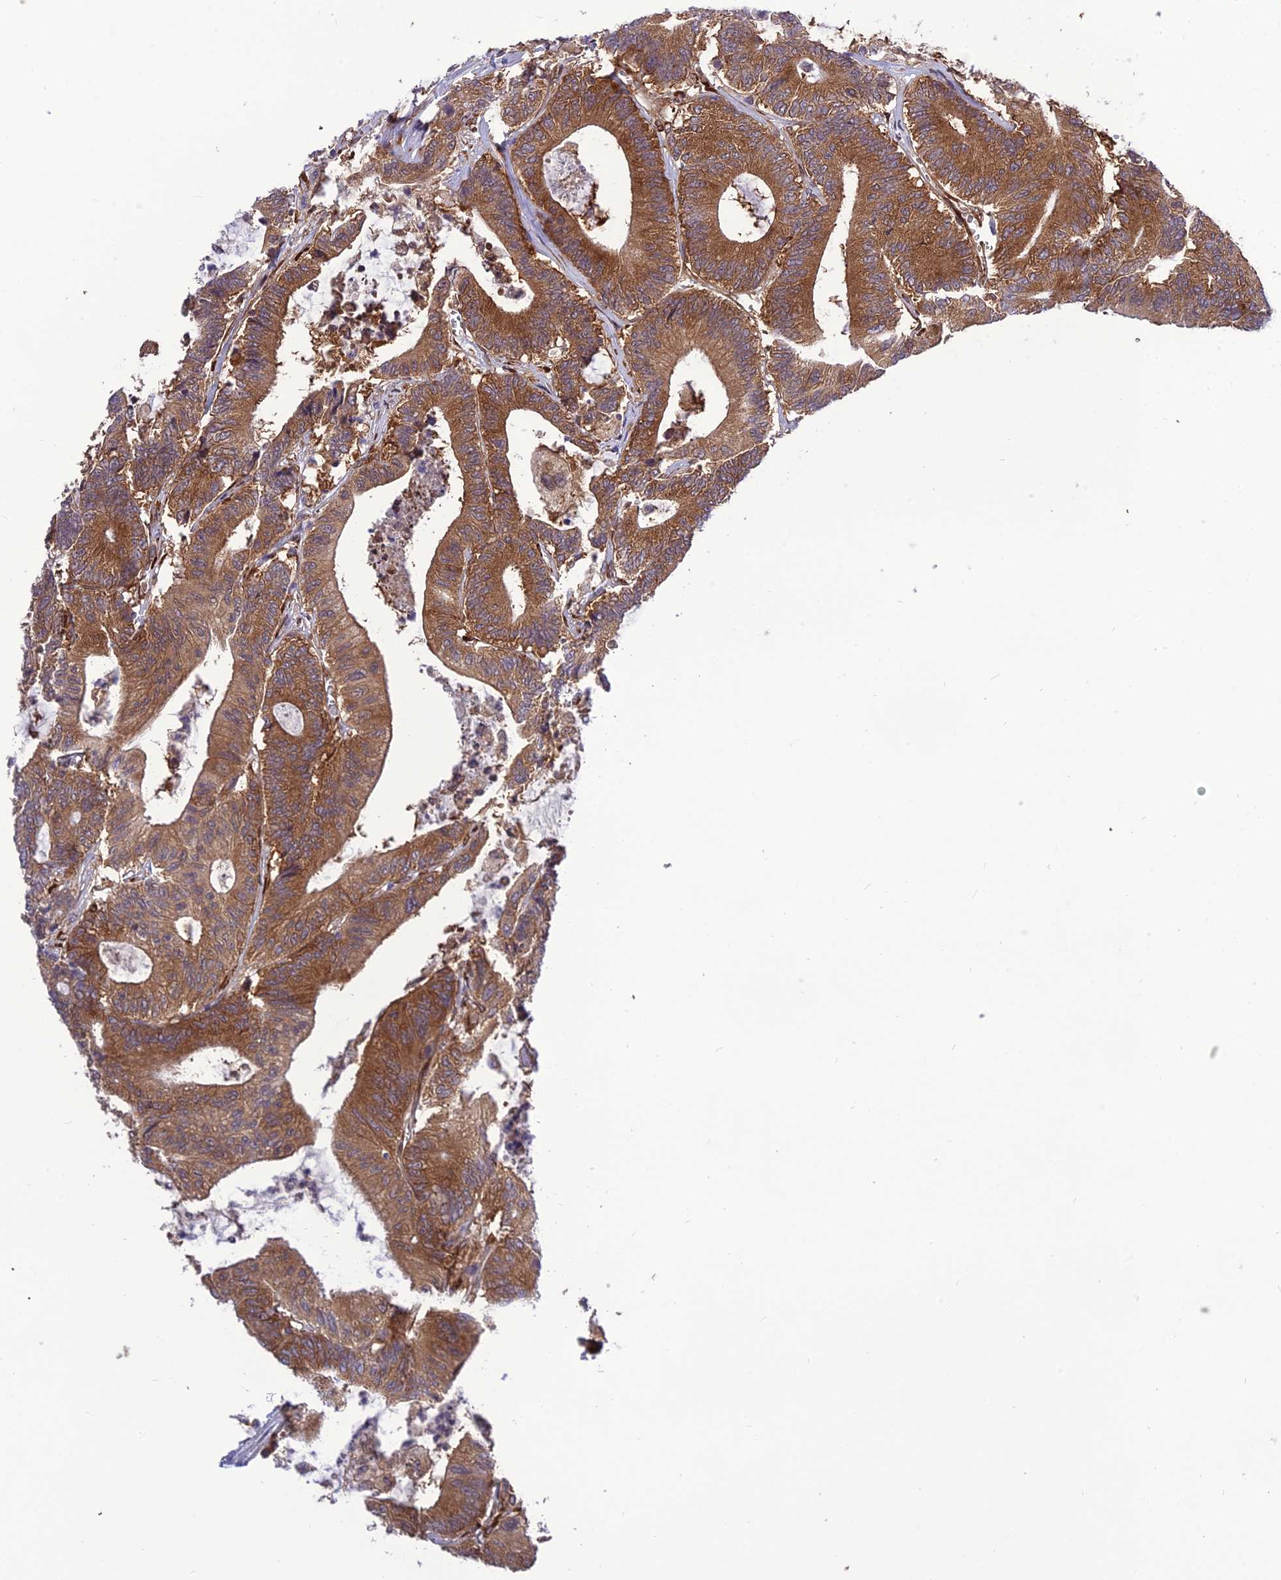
{"staining": {"intensity": "strong", "quantity": ">75%", "location": "cytoplasmic/membranous"}, "tissue": "colorectal cancer", "cell_type": "Tumor cells", "image_type": "cancer", "snomed": [{"axis": "morphology", "description": "Adenocarcinoma, NOS"}, {"axis": "topography", "description": "Colon"}], "caption": "Immunohistochemistry (IHC) micrograph of neoplastic tissue: human colorectal cancer (adenocarcinoma) stained using immunohistochemistry (IHC) exhibits high levels of strong protein expression localized specifically in the cytoplasmic/membranous of tumor cells, appearing as a cytoplasmic/membranous brown color.", "gene": "DHCR7", "patient": {"sex": "female", "age": 84}}